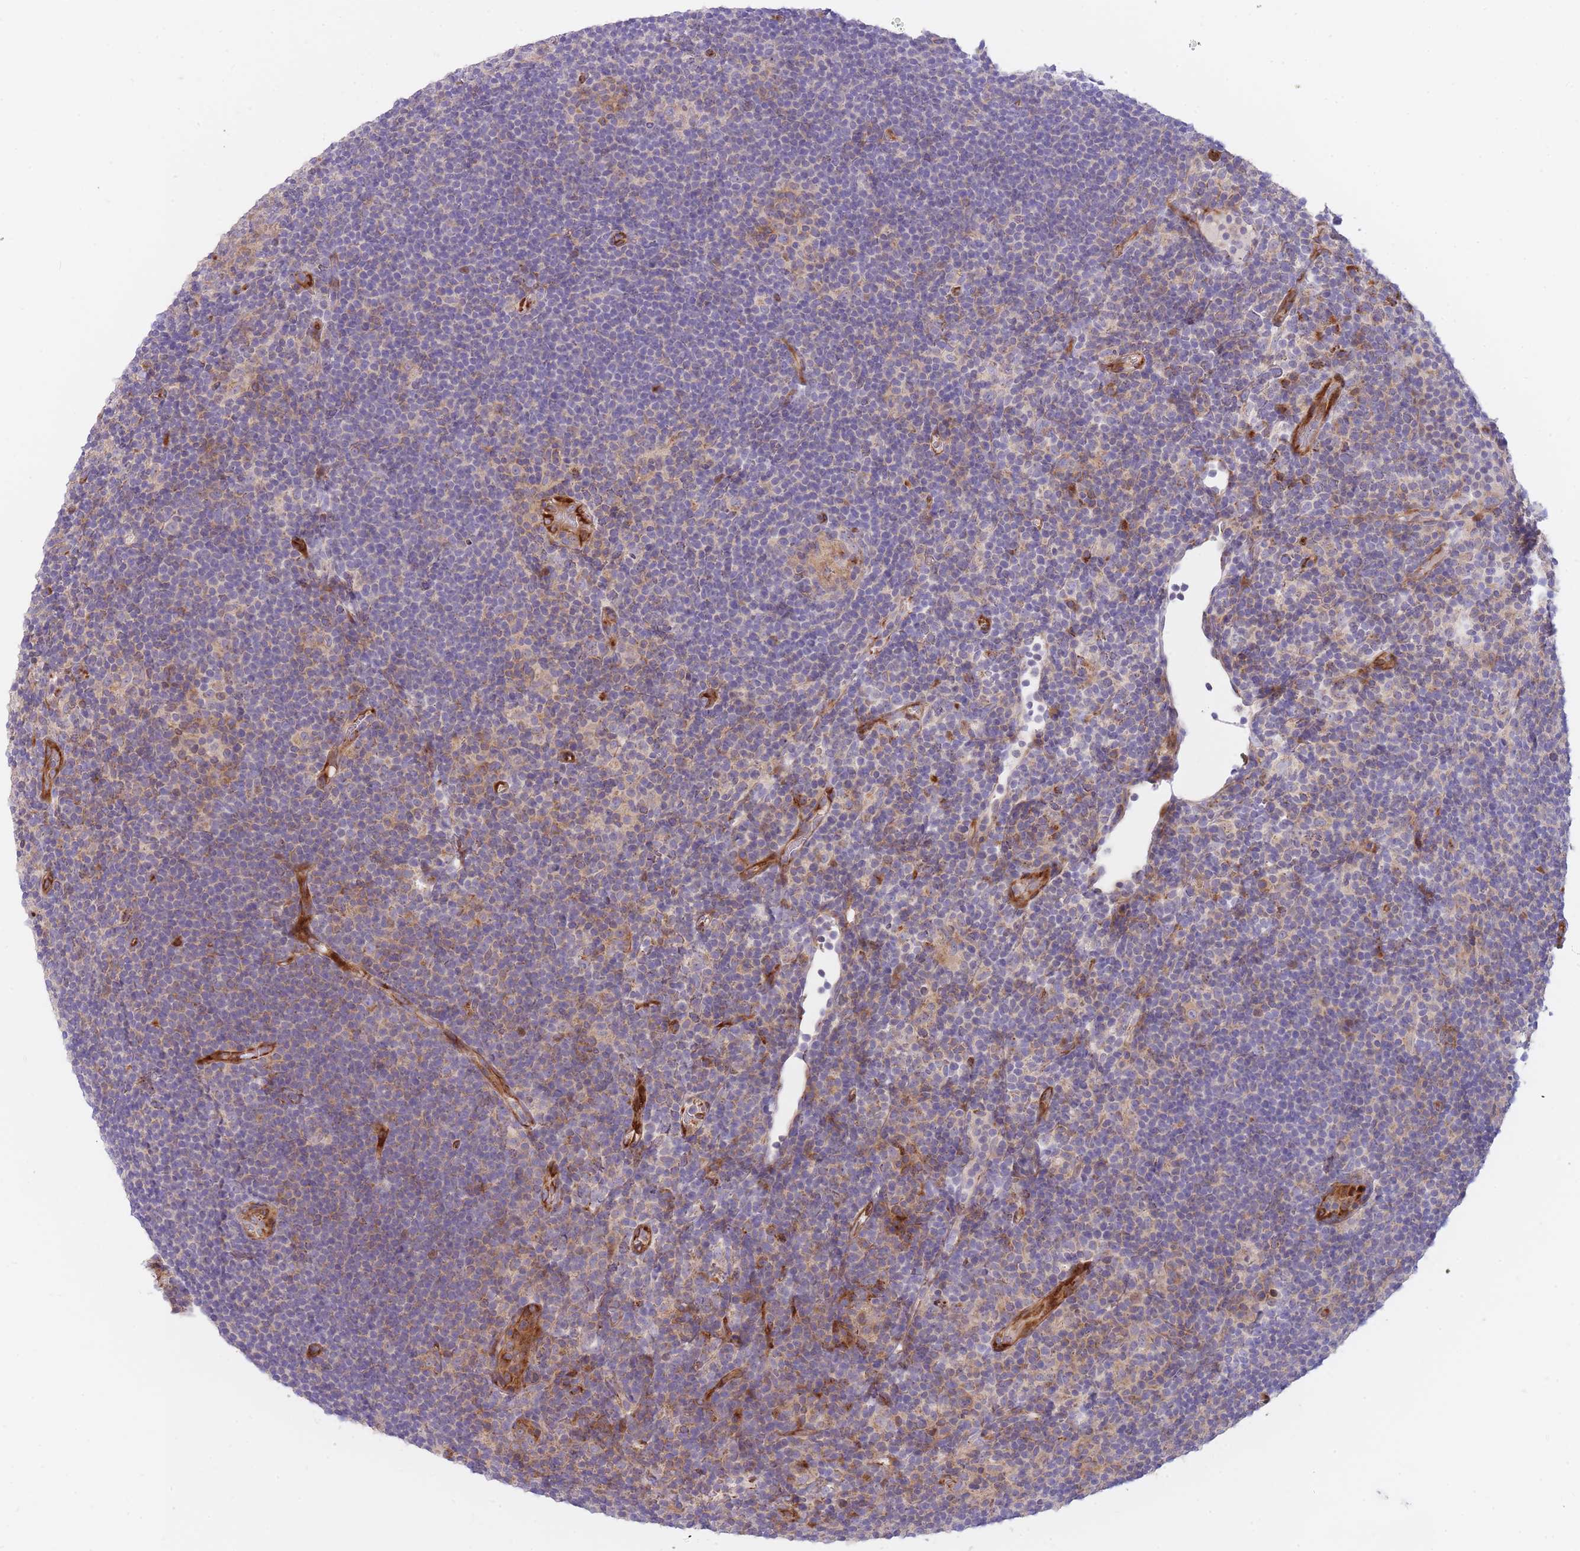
{"staining": {"intensity": "weak", "quantity": "<25%", "location": "cytoplasmic/membranous"}, "tissue": "lymphoma", "cell_type": "Tumor cells", "image_type": "cancer", "snomed": [{"axis": "morphology", "description": "Hodgkin's disease, NOS"}, {"axis": "topography", "description": "Lymph node"}], "caption": "Lymphoma was stained to show a protein in brown. There is no significant expression in tumor cells.", "gene": "ATP5MC2", "patient": {"sex": "female", "age": 57}}